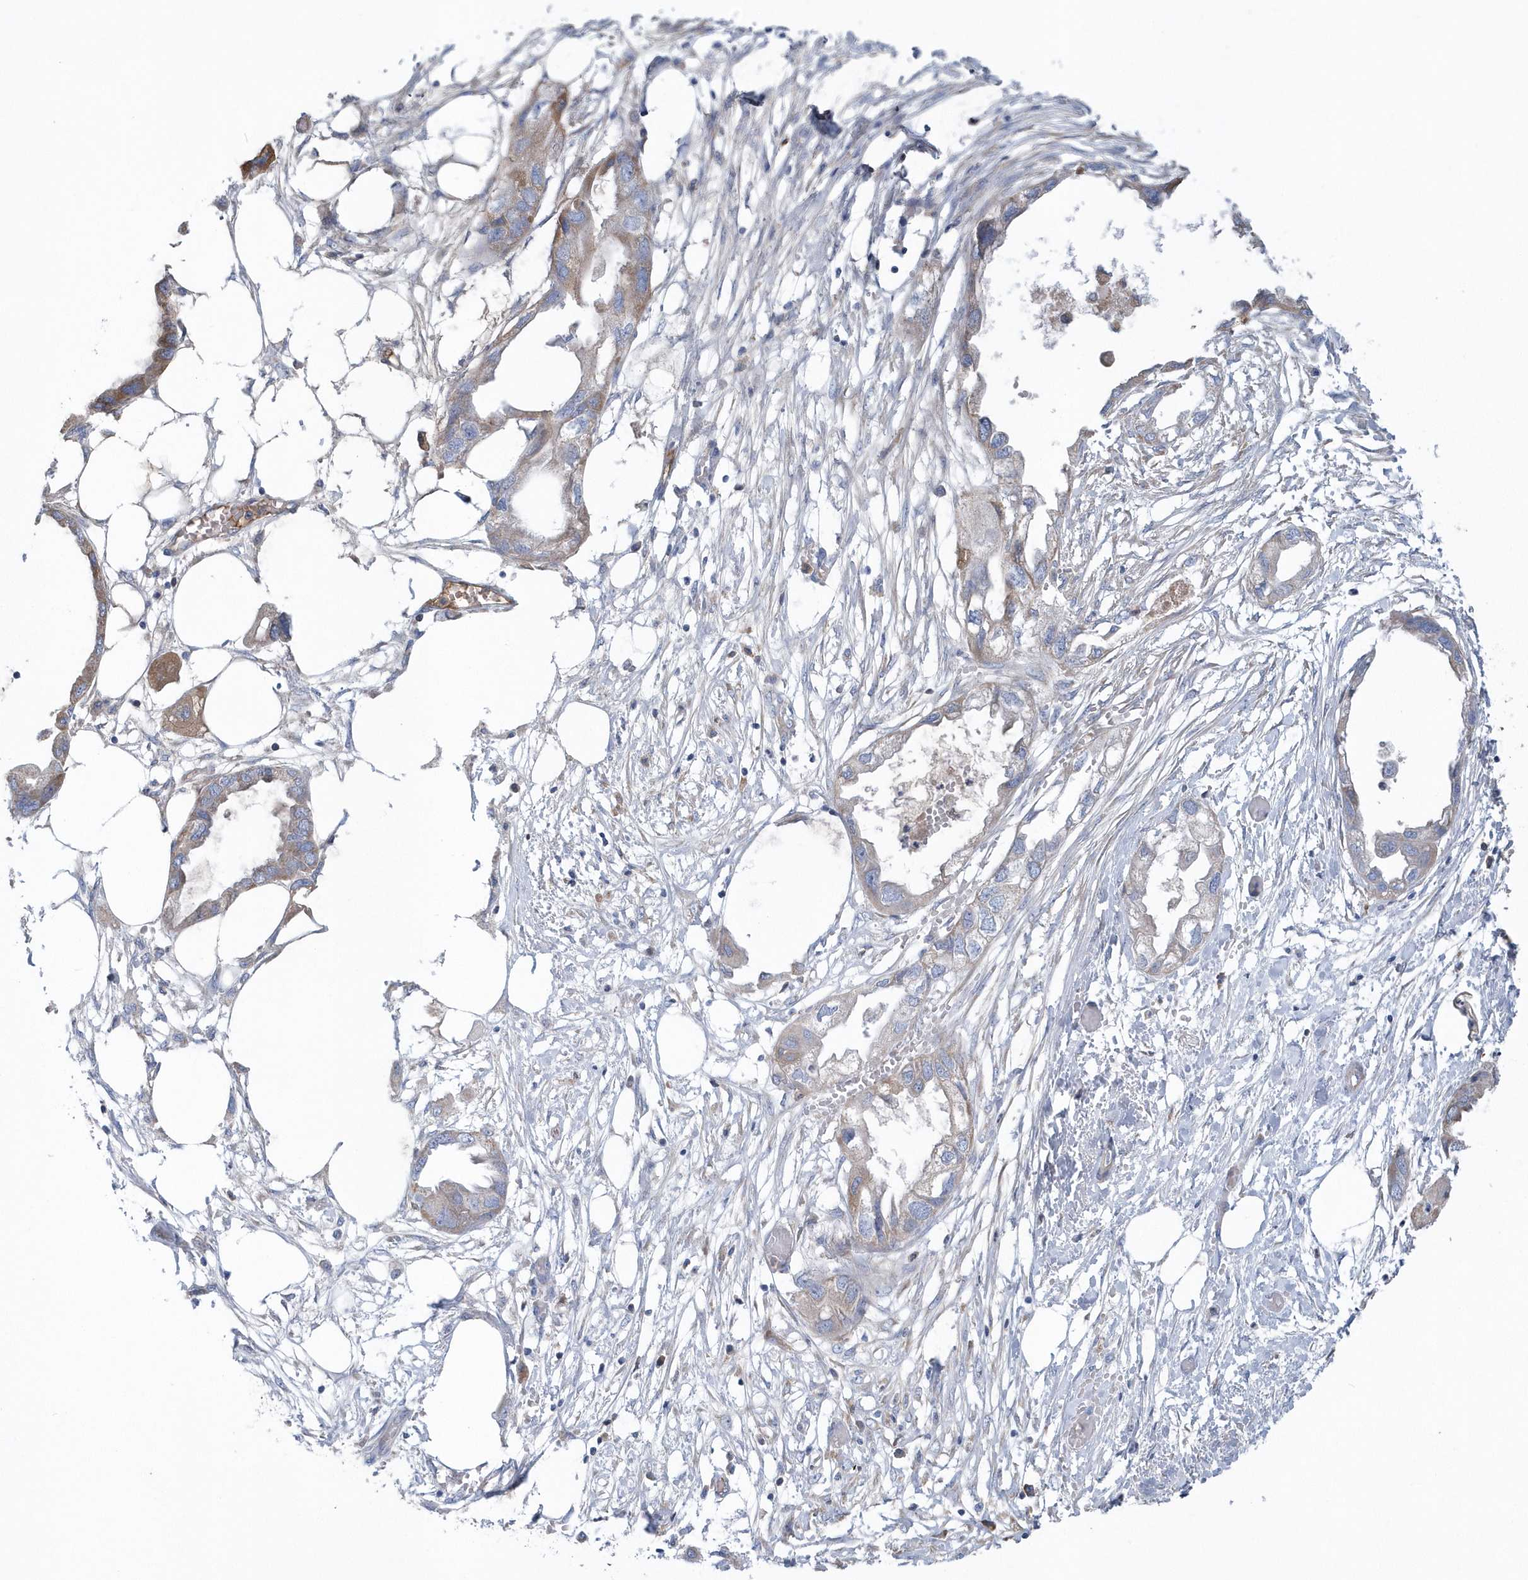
{"staining": {"intensity": "weak", "quantity": ">75%", "location": "cytoplasmic/membranous"}, "tissue": "endometrial cancer", "cell_type": "Tumor cells", "image_type": "cancer", "snomed": [{"axis": "morphology", "description": "Adenocarcinoma, NOS"}, {"axis": "morphology", "description": "Adenocarcinoma, metastatic, NOS"}, {"axis": "topography", "description": "Adipose tissue"}, {"axis": "topography", "description": "Endometrium"}], "caption": "This photomicrograph demonstrates immunohistochemistry (IHC) staining of endometrial metastatic adenocarcinoma, with low weak cytoplasmic/membranous expression in about >75% of tumor cells.", "gene": "SPATA18", "patient": {"sex": "female", "age": 67}}